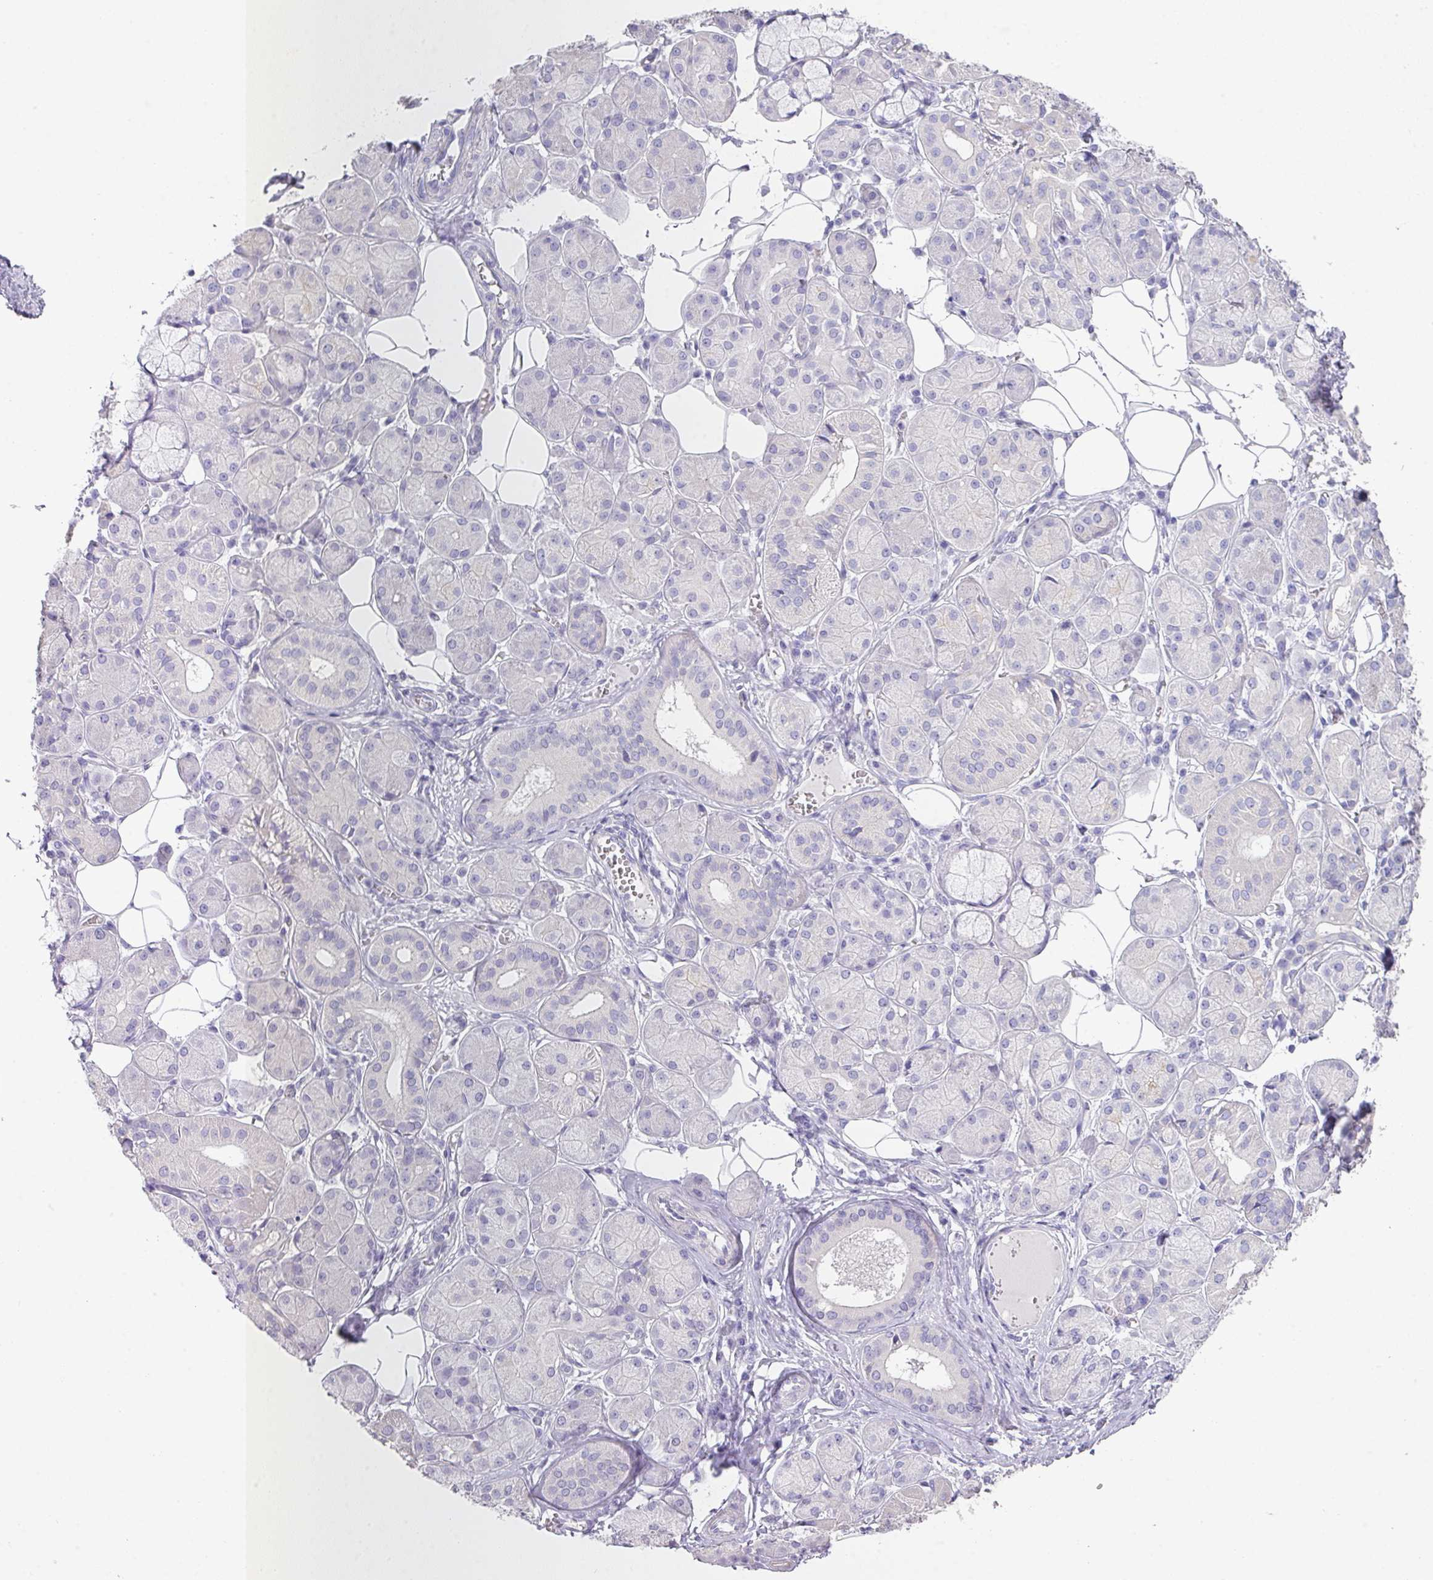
{"staining": {"intensity": "negative", "quantity": "none", "location": "none"}, "tissue": "salivary gland", "cell_type": "Glandular cells", "image_type": "normal", "snomed": [{"axis": "morphology", "description": "Squamous cell carcinoma, NOS"}, {"axis": "topography", "description": "Skin"}, {"axis": "topography", "description": "Head-Neck"}], "caption": "Immunohistochemistry histopathology image of benign human salivary gland stained for a protein (brown), which reveals no staining in glandular cells.", "gene": "GLI4", "patient": {"sex": "male", "age": 80}}